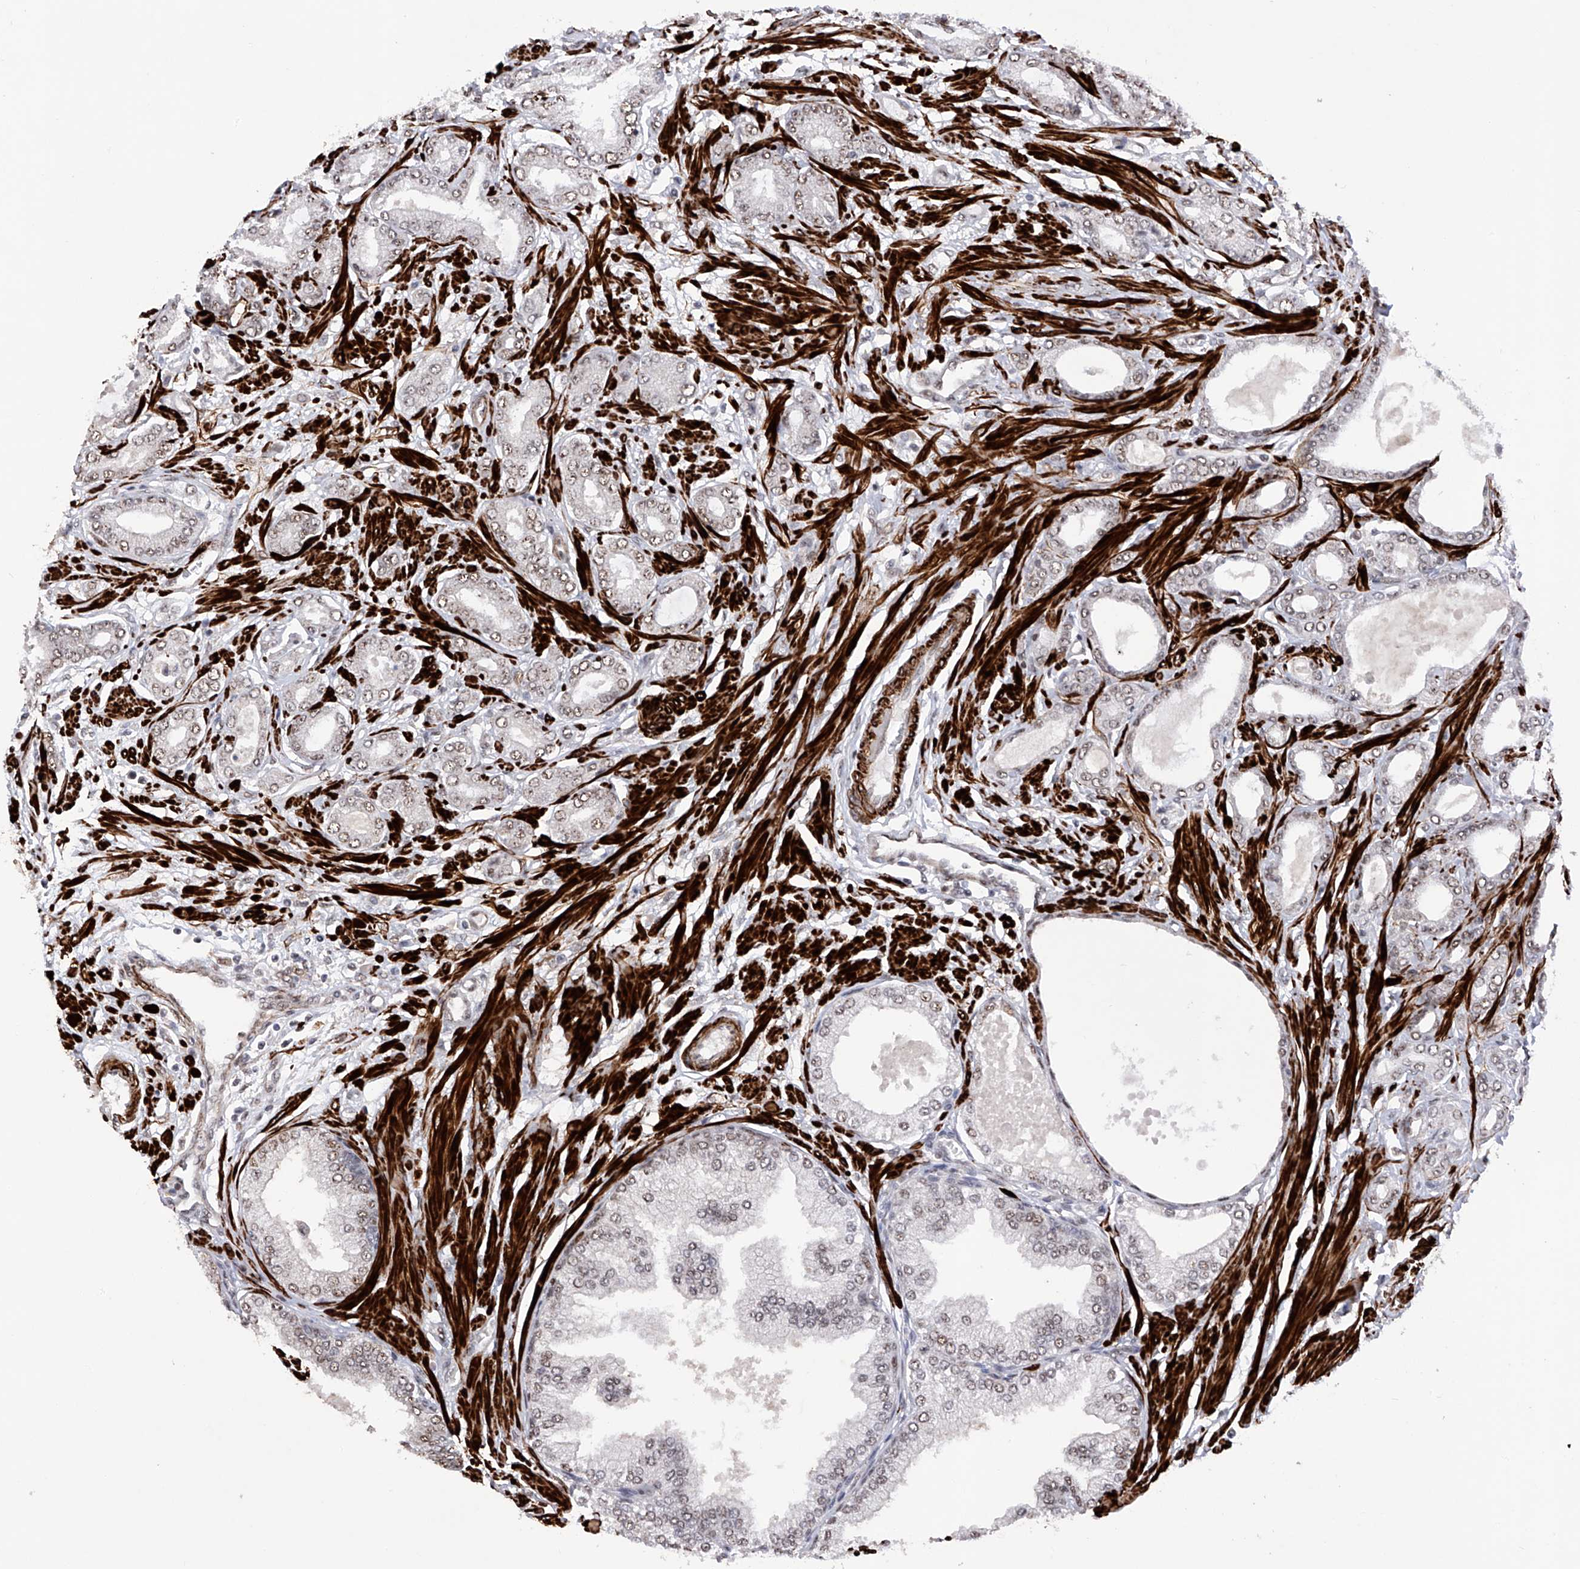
{"staining": {"intensity": "moderate", "quantity": ">75%", "location": "nuclear"}, "tissue": "prostate cancer", "cell_type": "Tumor cells", "image_type": "cancer", "snomed": [{"axis": "morphology", "description": "Adenocarcinoma, Low grade"}, {"axis": "topography", "description": "Prostate"}], "caption": "A brown stain shows moderate nuclear positivity of a protein in prostate cancer (adenocarcinoma (low-grade)) tumor cells.", "gene": "NFATC4", "patient": {"sex": "male", "age": 63}}